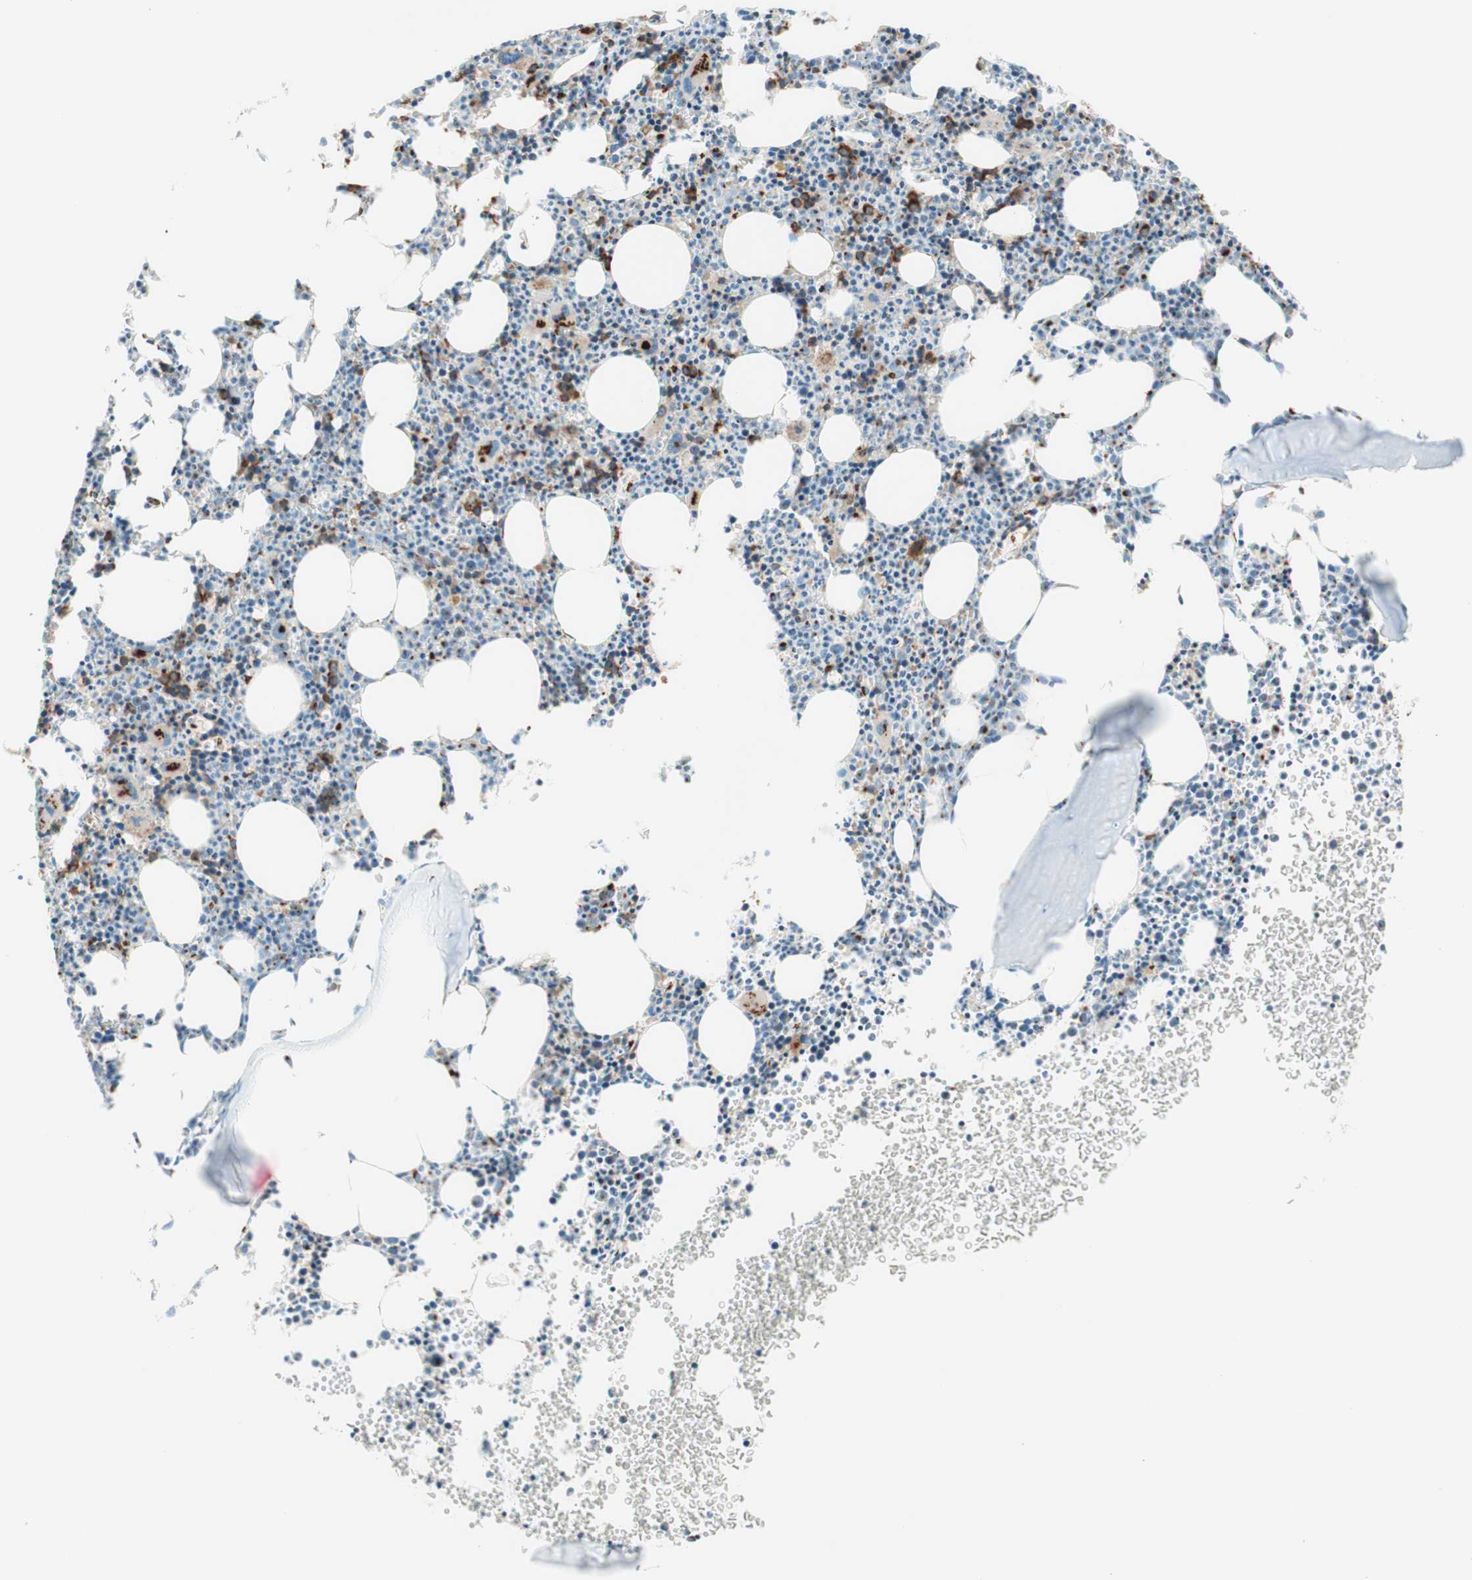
{"staining": {"intensity": "strong", "quantity": "<25%", "location": "cytoplasmic/membranous"}, "tissue": "bone marrow", "cell_type": "Hematopoietic cells", "image_type": "normal", "snomed": [{"axis": "morphology", "description": "Normal tissue, NOS"}, {"axis": "morphology", "description": "Inflammation, NOS"}, {"axis": "topography", "description": "Bone marrow"}], "caption": "Immunohistochemistry staining of normal bone marrow, which shows medium levels of strong cytoplasmic/membranous positivity in approximately <25% of hematopoietic cells indicating strong cytoplasmic/membranous protein expression. The staining was performed using DAB (3,3'-diaminobenzidine) (brown) for protein detection and nuclei were counterstained in hematoxylin (blue).", "gene": "GOLGB1", "patient": {"sex": "female", "age": 61}}